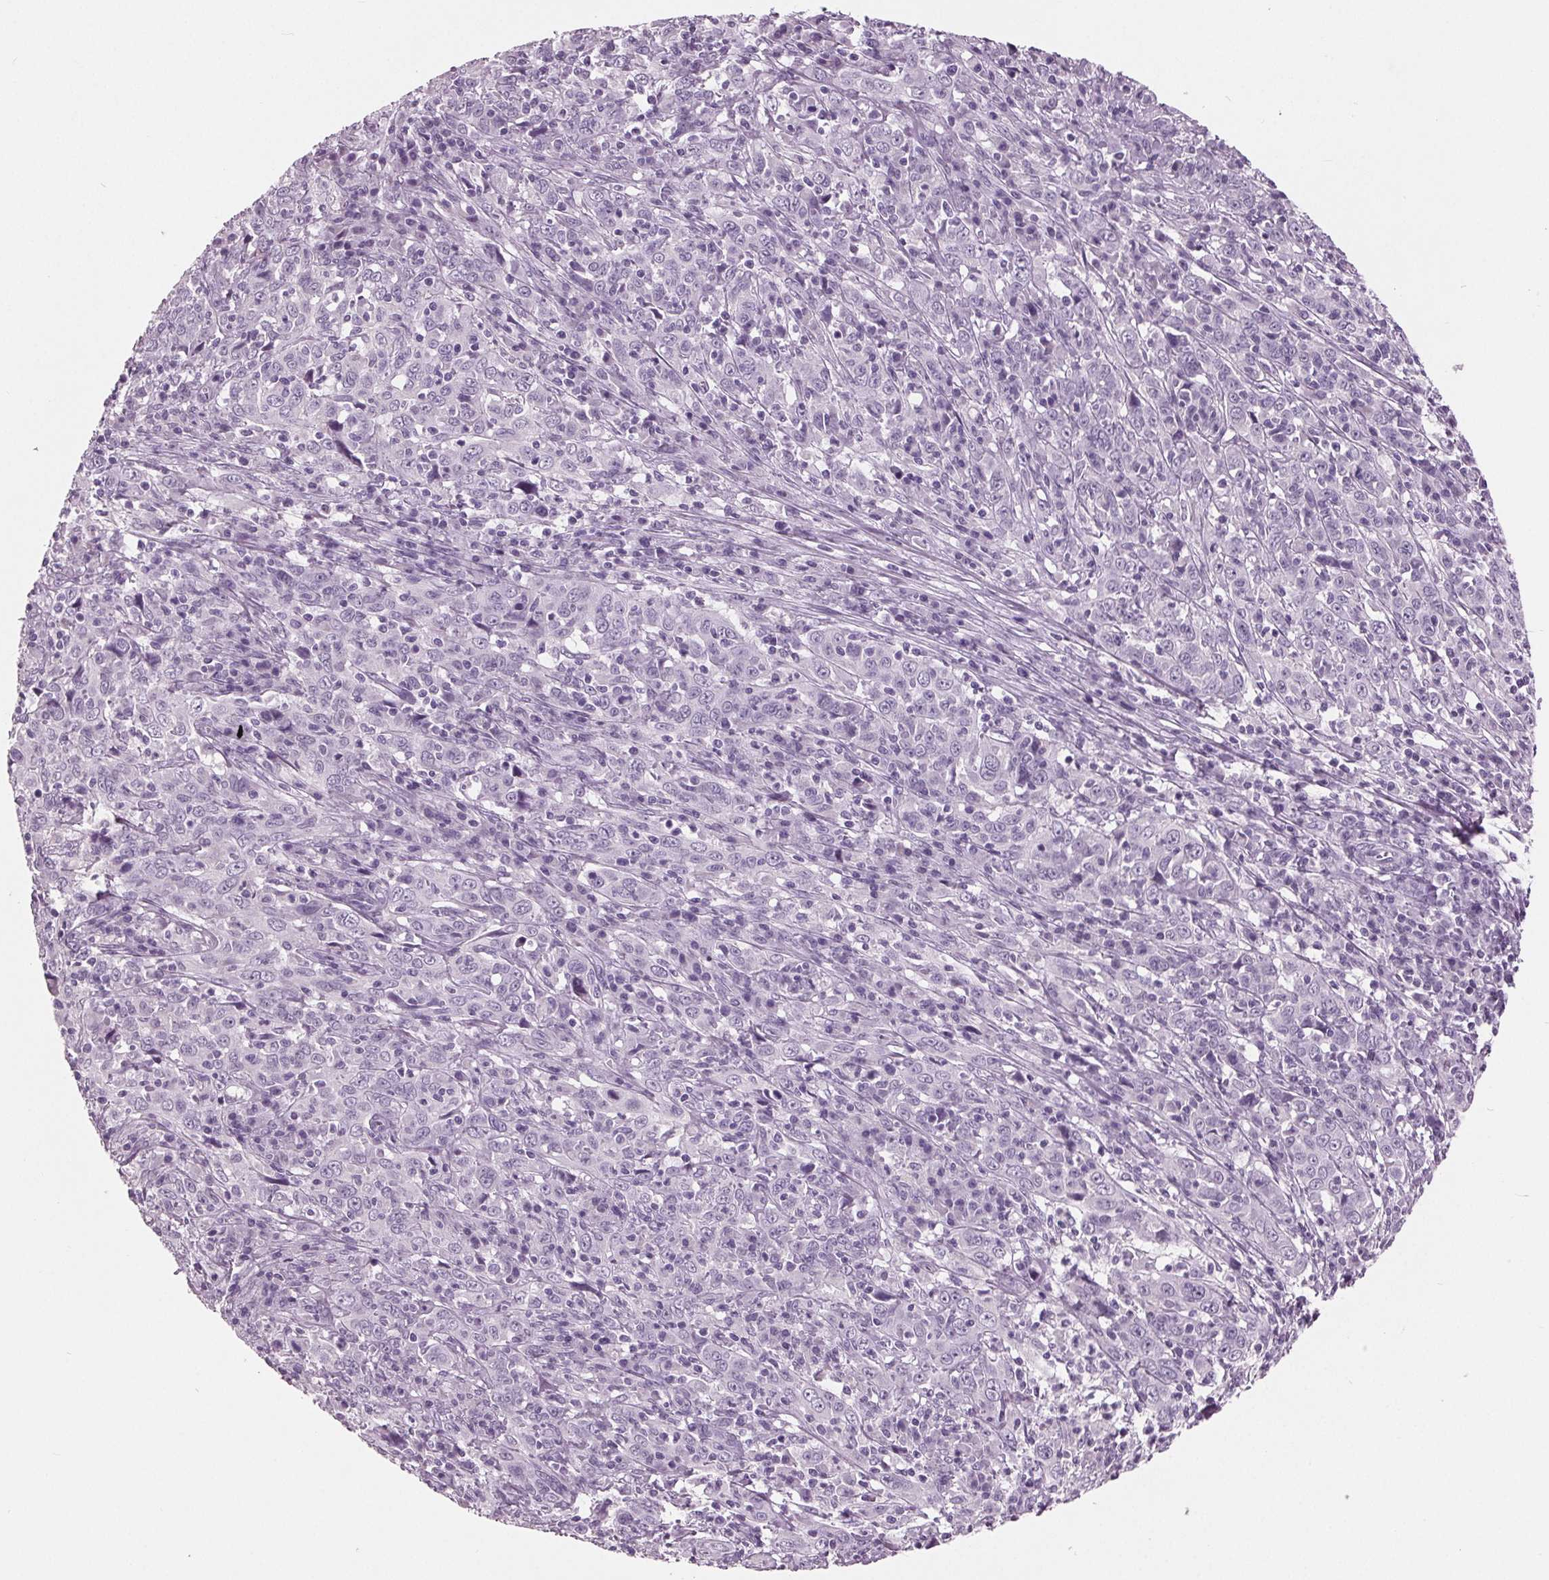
{"staining": {"intensity": "negative", "quantity": "none", "location": "none"}, "tissue": "cervical cancer", "cell_type": "Tumor cells", "image_type": "cancer", "snomed": [{"axis": "morphology", "description": "Squamous cell carcinoma, NOS"}, {"axis": "topography", "description": "Cervix"}], "caption": "Immunohistochemistry micrograph of neoplastic tissue: cervical cancer stained with DAB displays no significant protein expression in tumor cells. (DAB (3,3'-diaminobenzidine) IHC, high magnification).", "gene": "AMBP", "patient": {"sex": "female", "age": 46}}